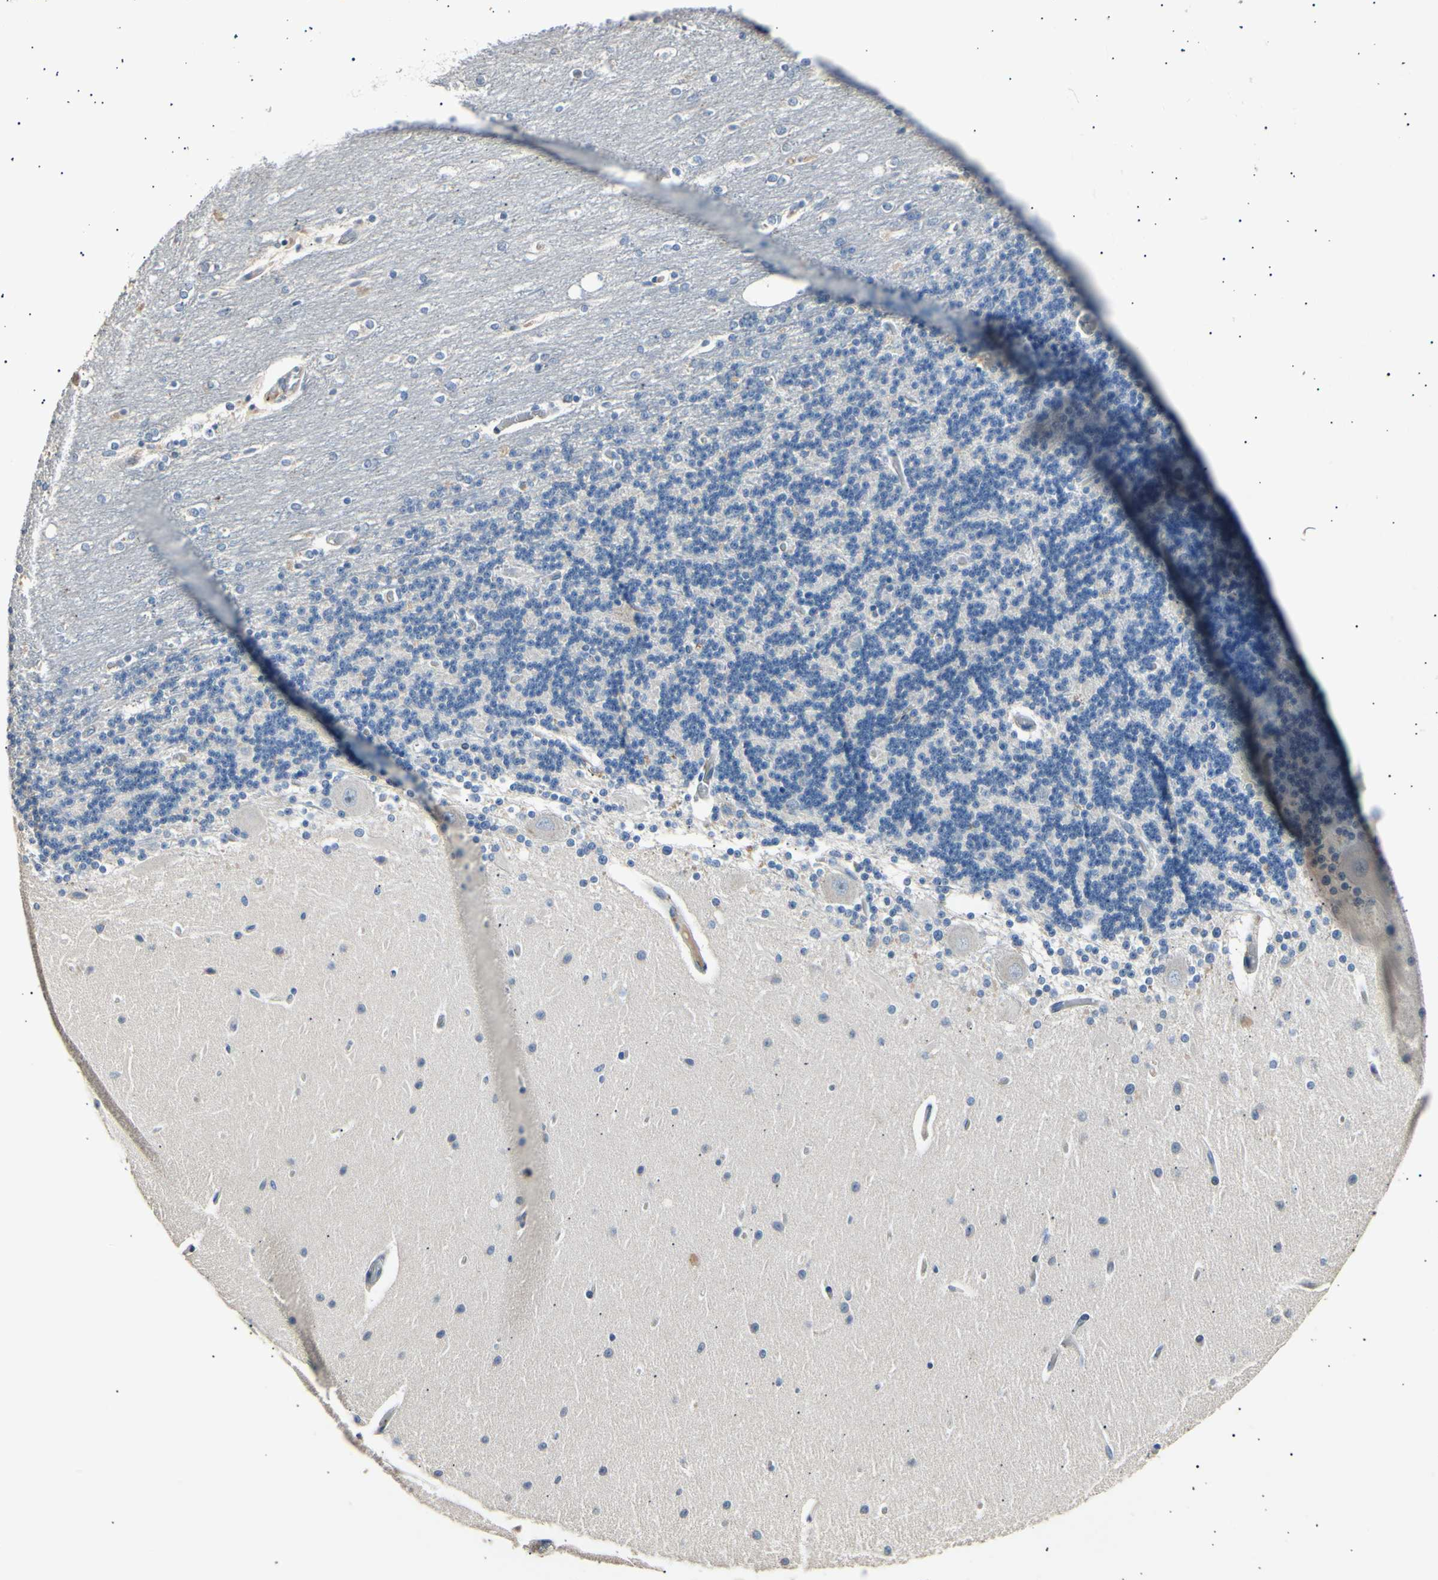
{"staining": {"intensity": "negative", "quantity": "none", "location": "none"}, "tissue": "cerebellum", "cell_type": "Cells in granular layer", "image_type": "normal", "snomed": [{"axis": "morphology", "description": "Normal tissue, NOS"}, {"axis": "topography", "description": "Cerebellum"}], "caption": "IHC of benign cerebellum reveals no positivity in cells in granular layer. The staining was performed using DAB (3,3'-diaminobenzidine) to visualize the protein expression in brown, while the nuclei were stained in blue with hematoxylin (Magnification: 20x).", "gene": "LDLR", "patient": {"sex": "female", "age": 54}}